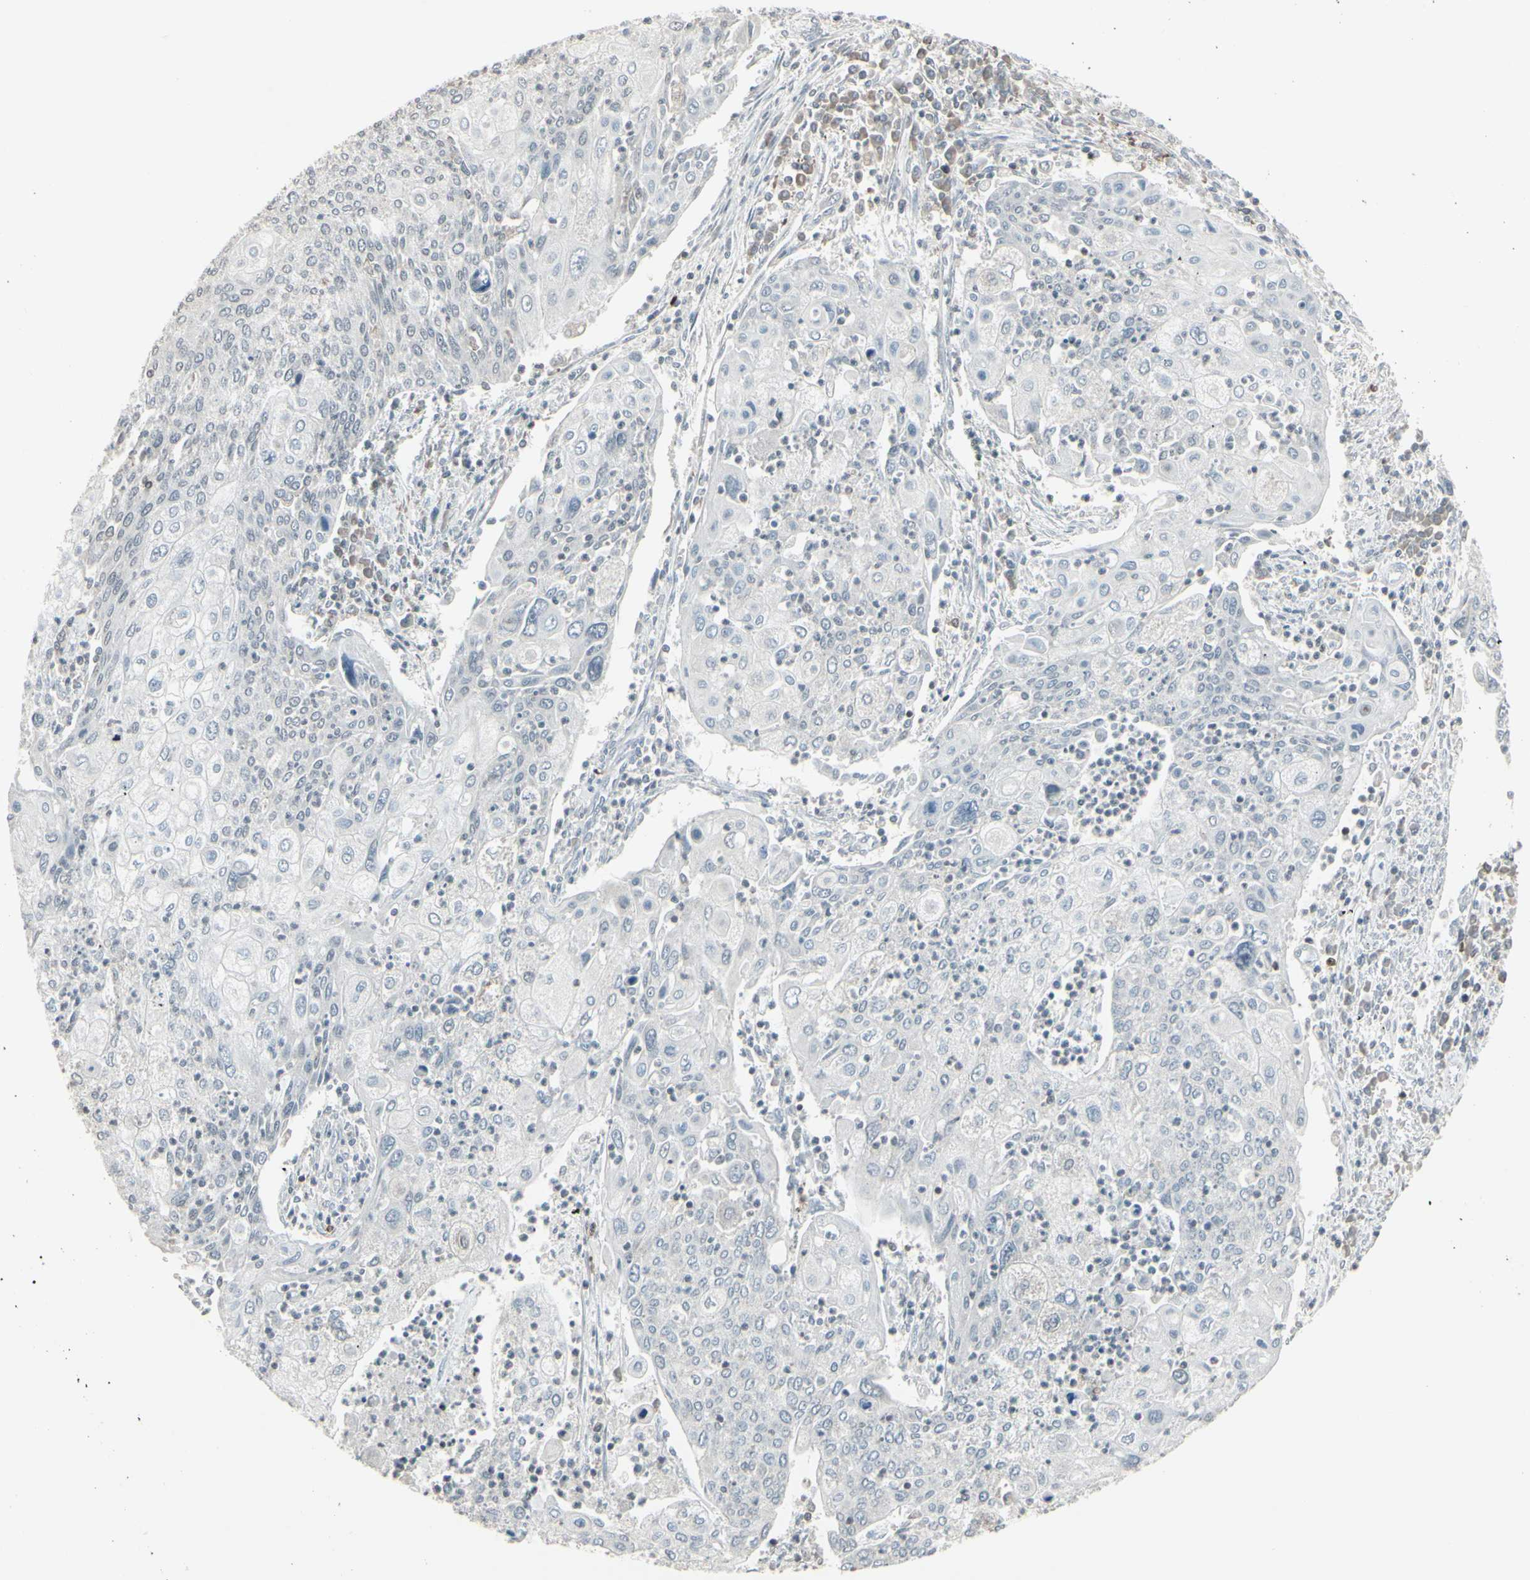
{"staining": {"intensity": "negative", "quantity": "none", "location": "none"}, "tissue": "cervical cancer", "cell_type": "Tumor cells", "image_type": "cancer", "snomed": [{"axis": "morphology", "description": "Squamous cell carcinoma, NOS"}, {"axis": "topography", "description": "Cervix"}], "caption": "This is an immunohistochemistry (IHC) image of human cervical cancer. There is no positivity in tumor cells.", "gene": "SAMSN1", "patient": {"sex": "female", "age": 40}}